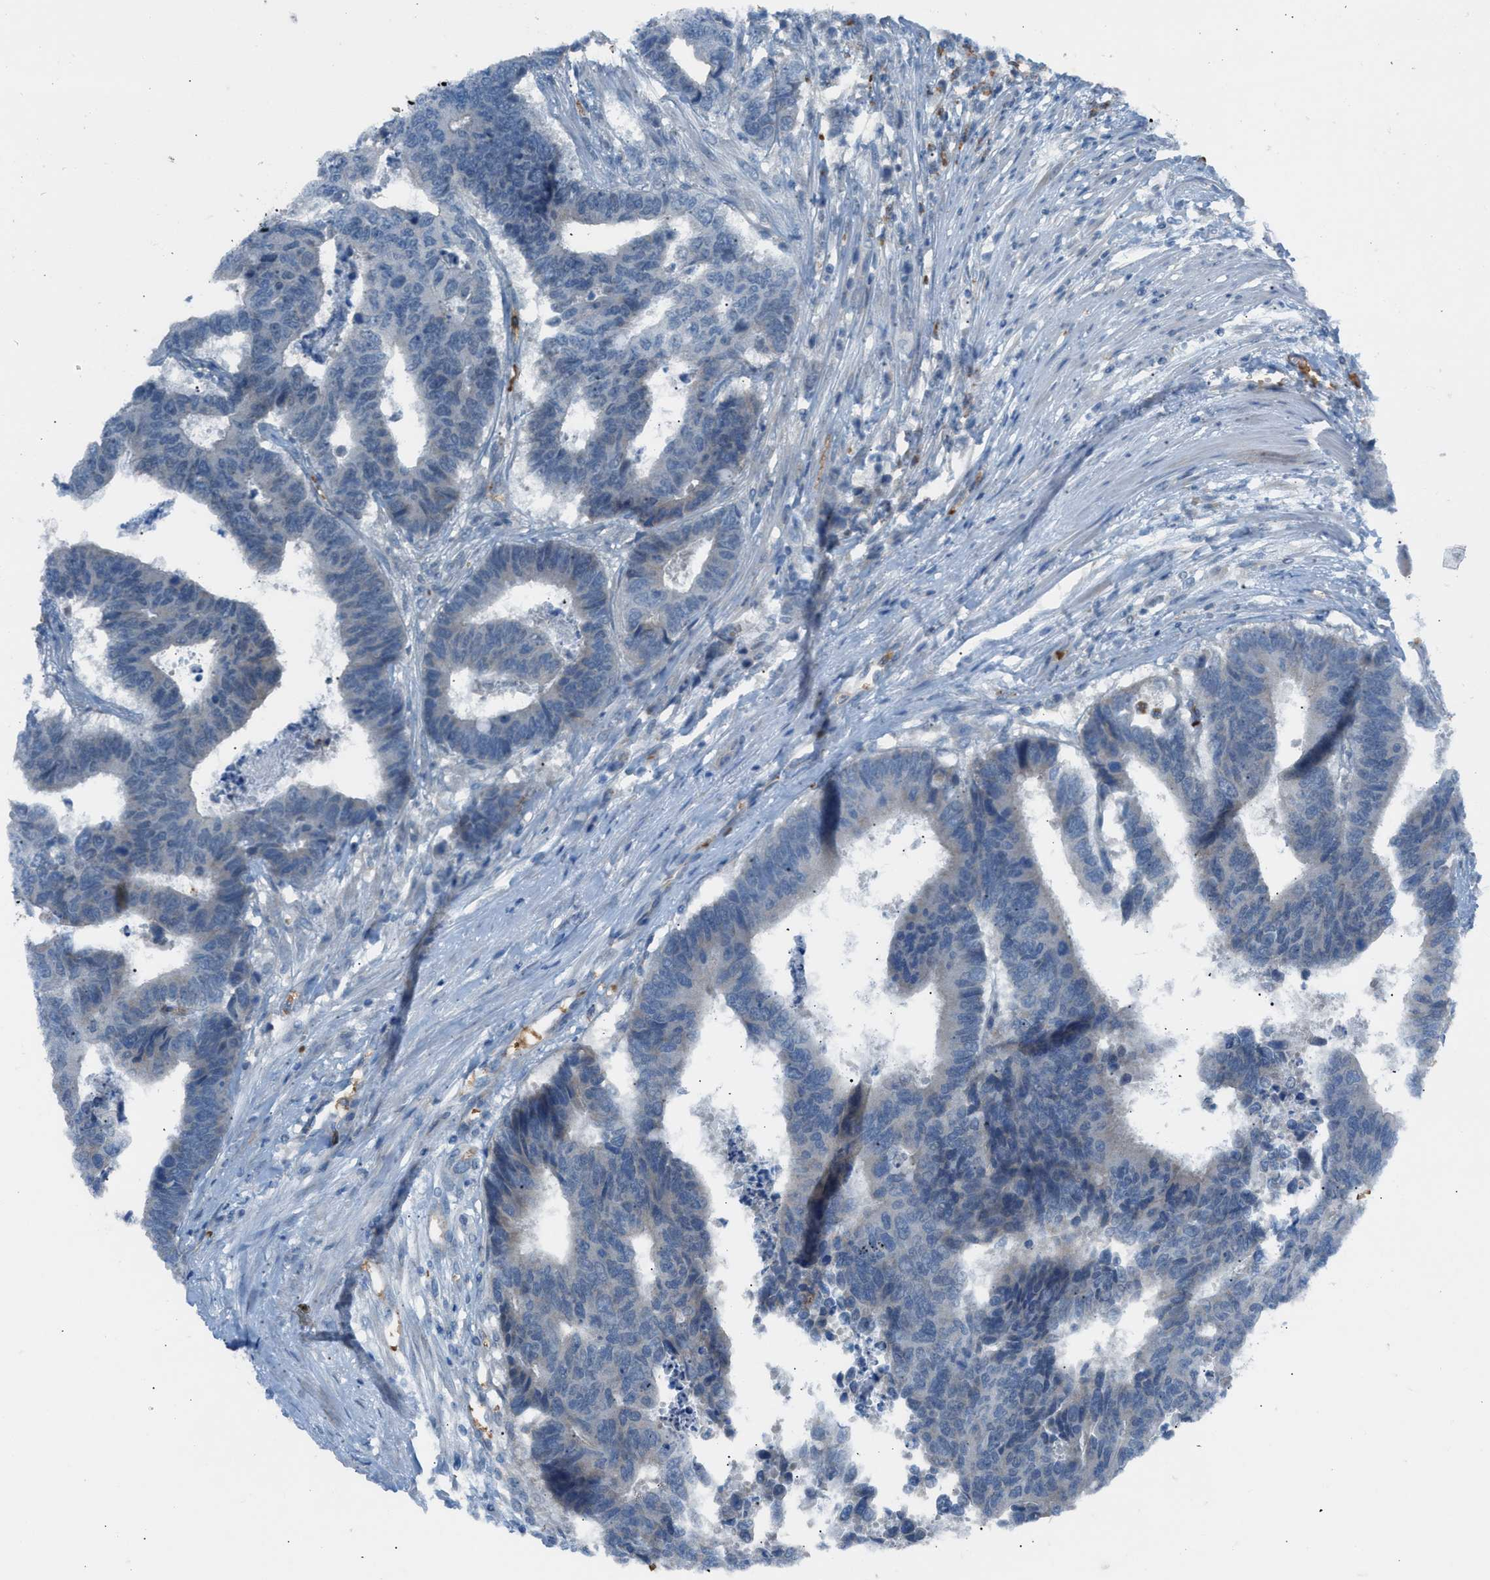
{"staining": {"intensity": "negative", "quantity": "none", "location": "none"}, "tissue": "colorectal cancer", "cell_type": "Tumor cells", "image_type": "cancer", "snomed": [{"axis": "morphology", "description": "Adenocarcinoma, NOS"}, {"axis": "topography", "description": "Rectum"}], "caption": "Micrograph shows no significant protein staining in tumor cells of colorectal cancer (adenocarcinoma). Nuclei are stained in blue.", "gene": "CFAP77", "patient": {"sex": "male", "age": 84}}